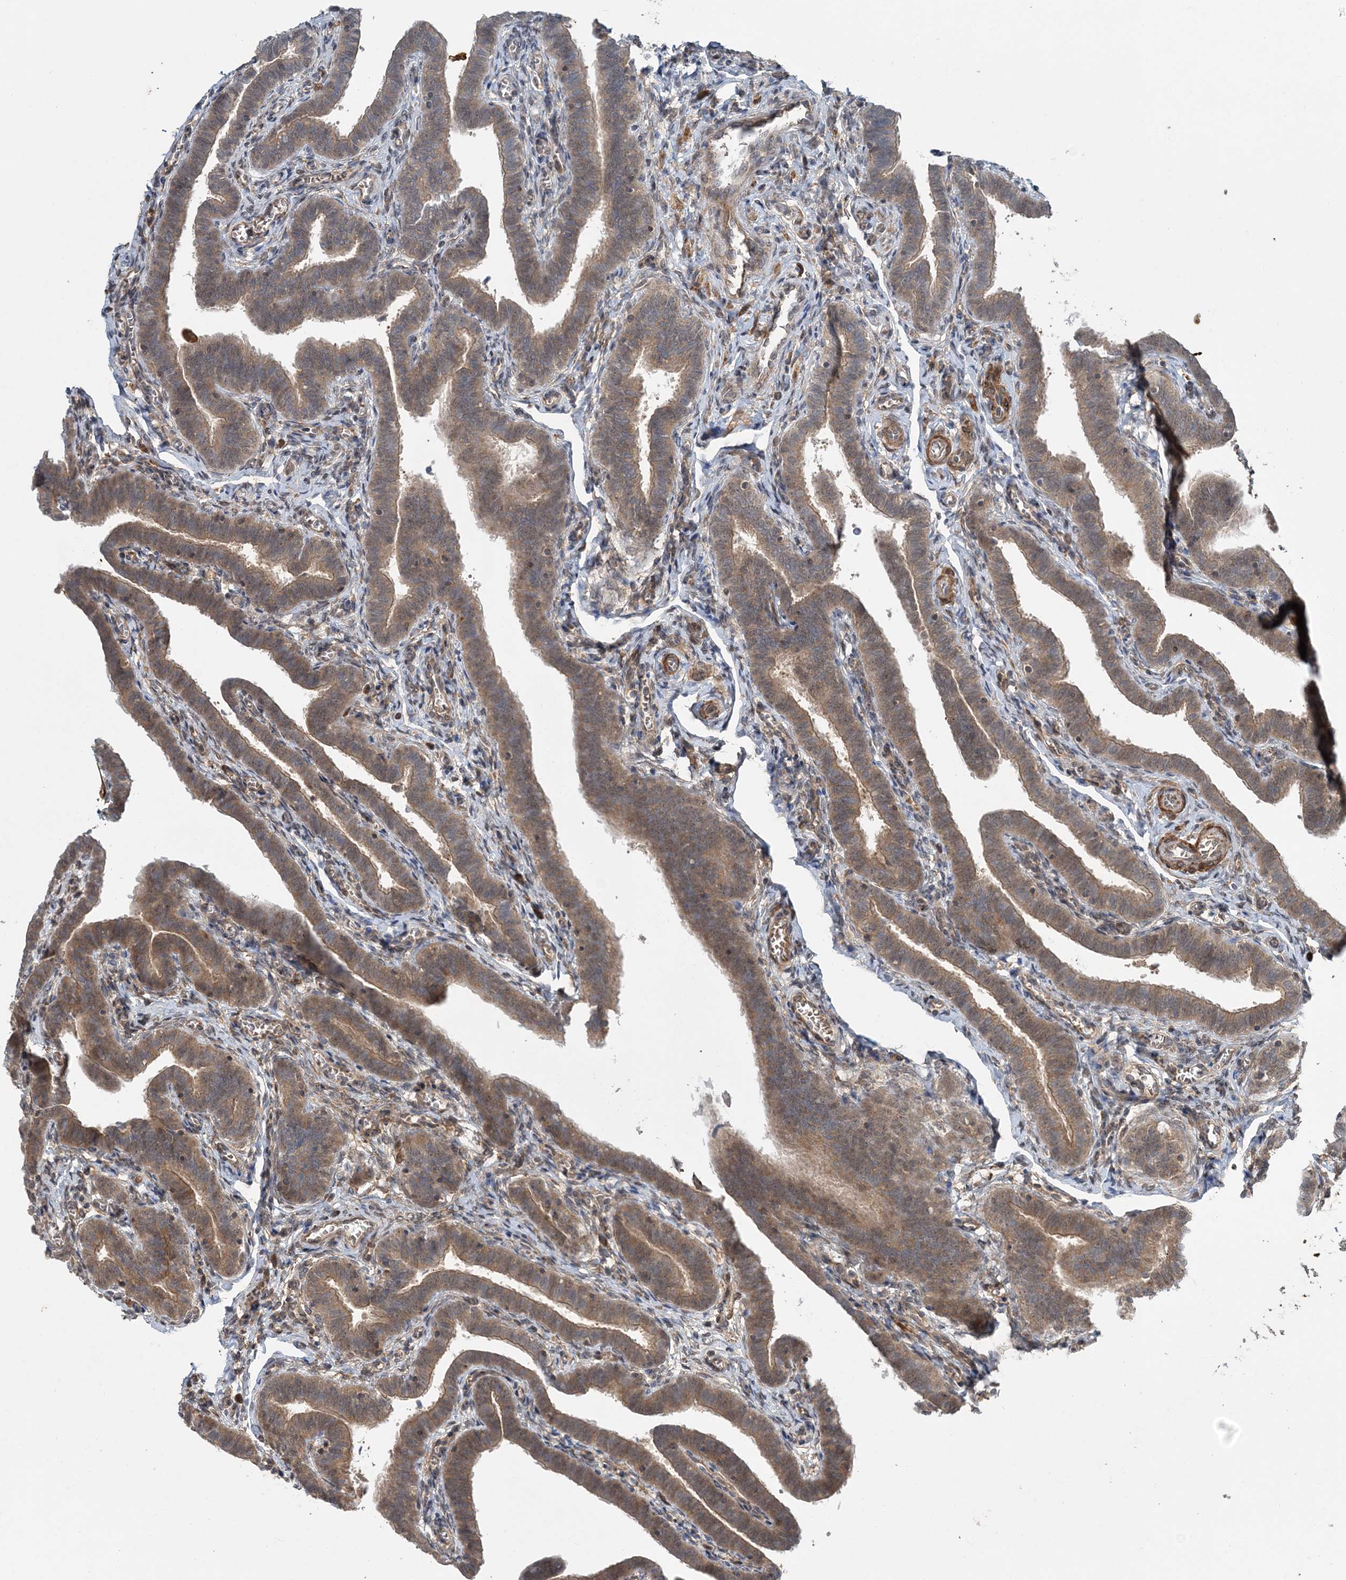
{"staining": {"intensity": "moderate", "quantity": ">75%", "location": "cytoplasmic/membranous"}, "tissue": "fallopian tube", "cell_type": "Glandular cells", "image_type": "normal", "snomed": [{"axis": "morphology", "description": "Normal tissue, NOS"}, {"axis": "topography", "description": "Fallopian tube"}], "caption": "About >75% of glandular cells in unremarkable human fallopian tube show moderate cytoplasmic/membranous protein expression as visualized by brown immunohistochemical staining.", "gene": "UBTD2", "patient": {"sex": "female", "age": 36}}